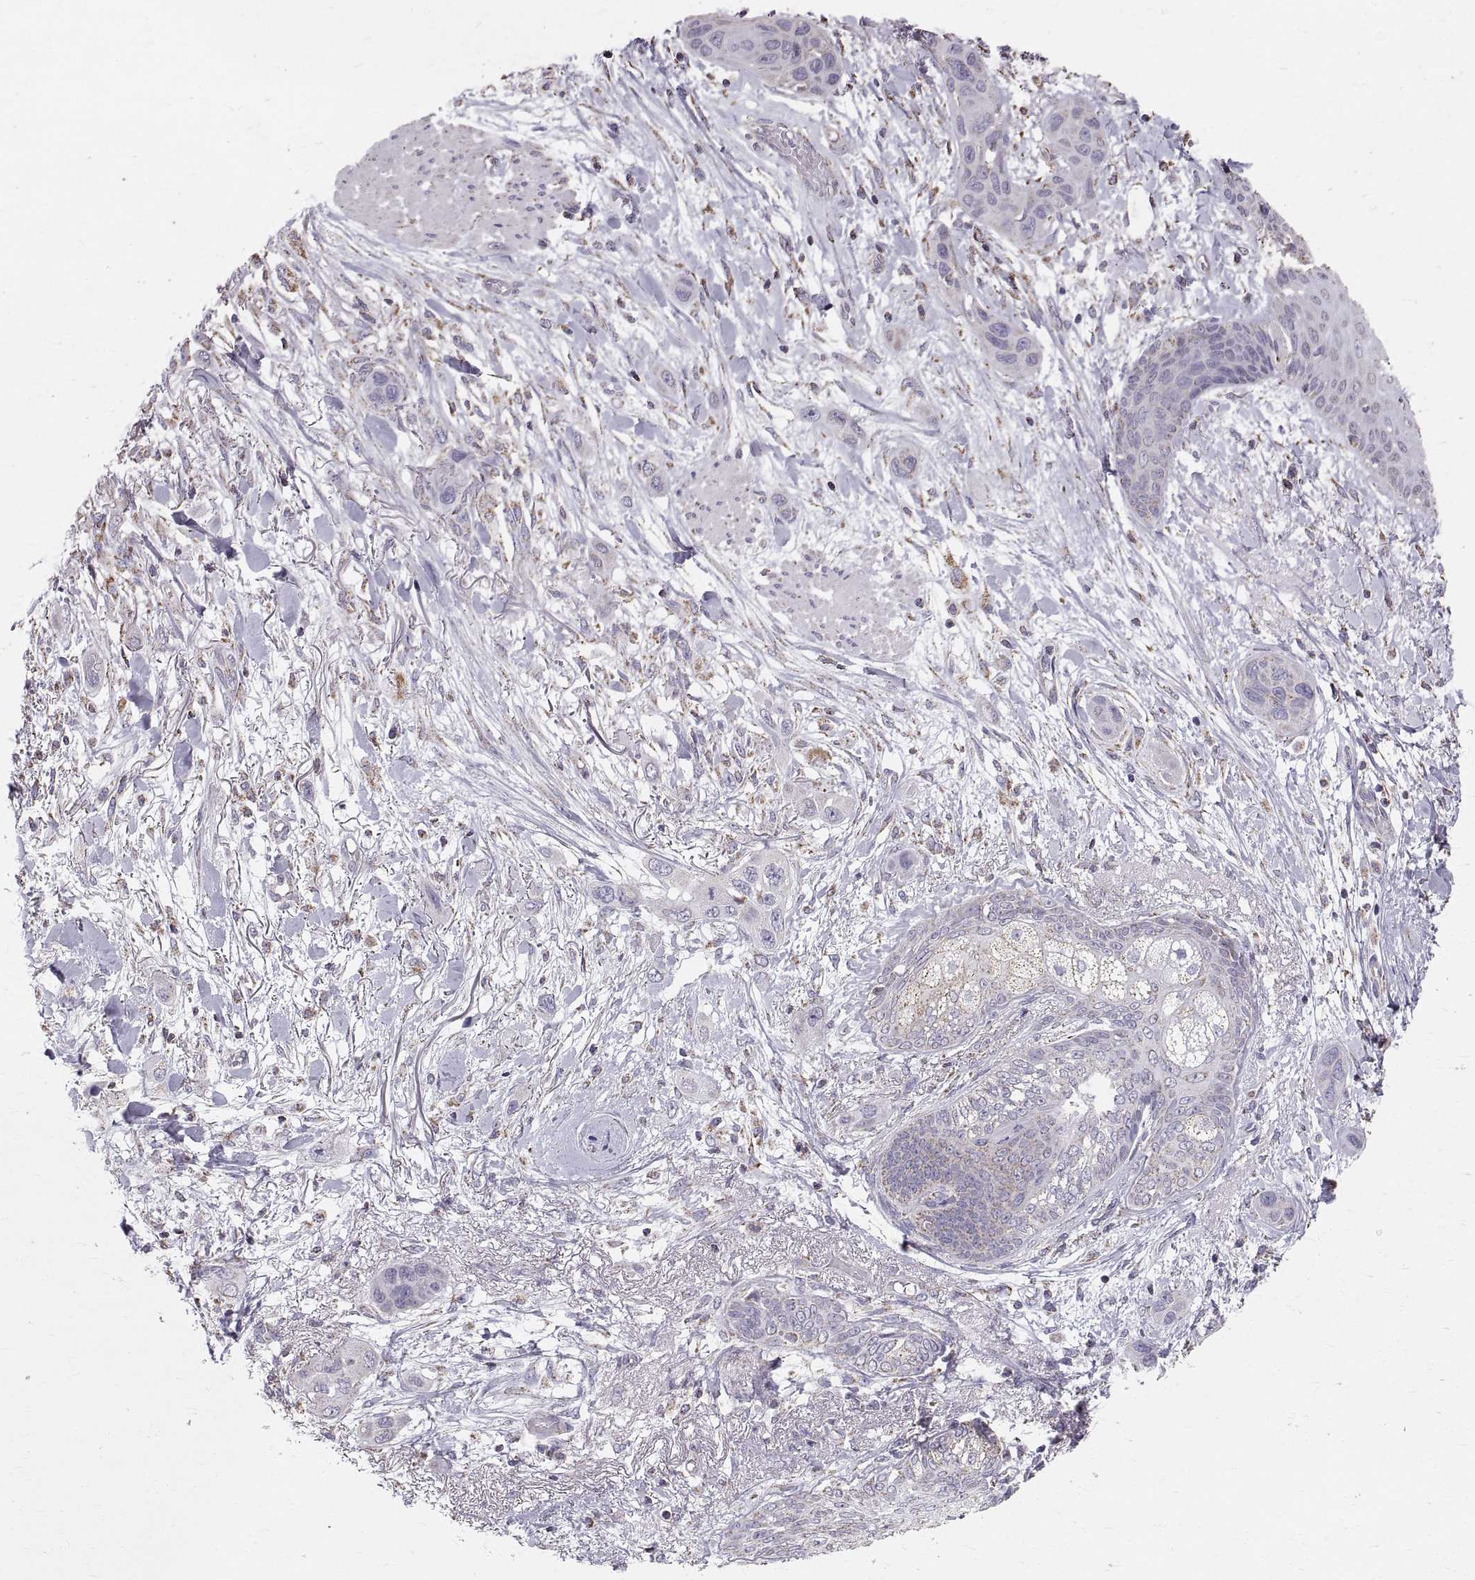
{"staining": {"intensity": "negative", "quantity": "none", "location": "none"}, "tissue": "skin cancer", "cell_type": "Tumor cells", "image_type": "cancer", "snomed": [{"axis": "morphology", "description": "Squamous cell carcinoma, NOS"}, {"axis": "topography", "description": "Skin"}], "caption": "Tumor cells are negative for brown protein staining in skin cancer. The staining was performed using DAB (3,3'-diaminobenzidine) to visualize the protein expression in brown, while the nuclei were stained in blue with hematoxylin (Magnification: 20x).", "gene": "STMND1", "patient": {"sex": "male", "age": 79}}